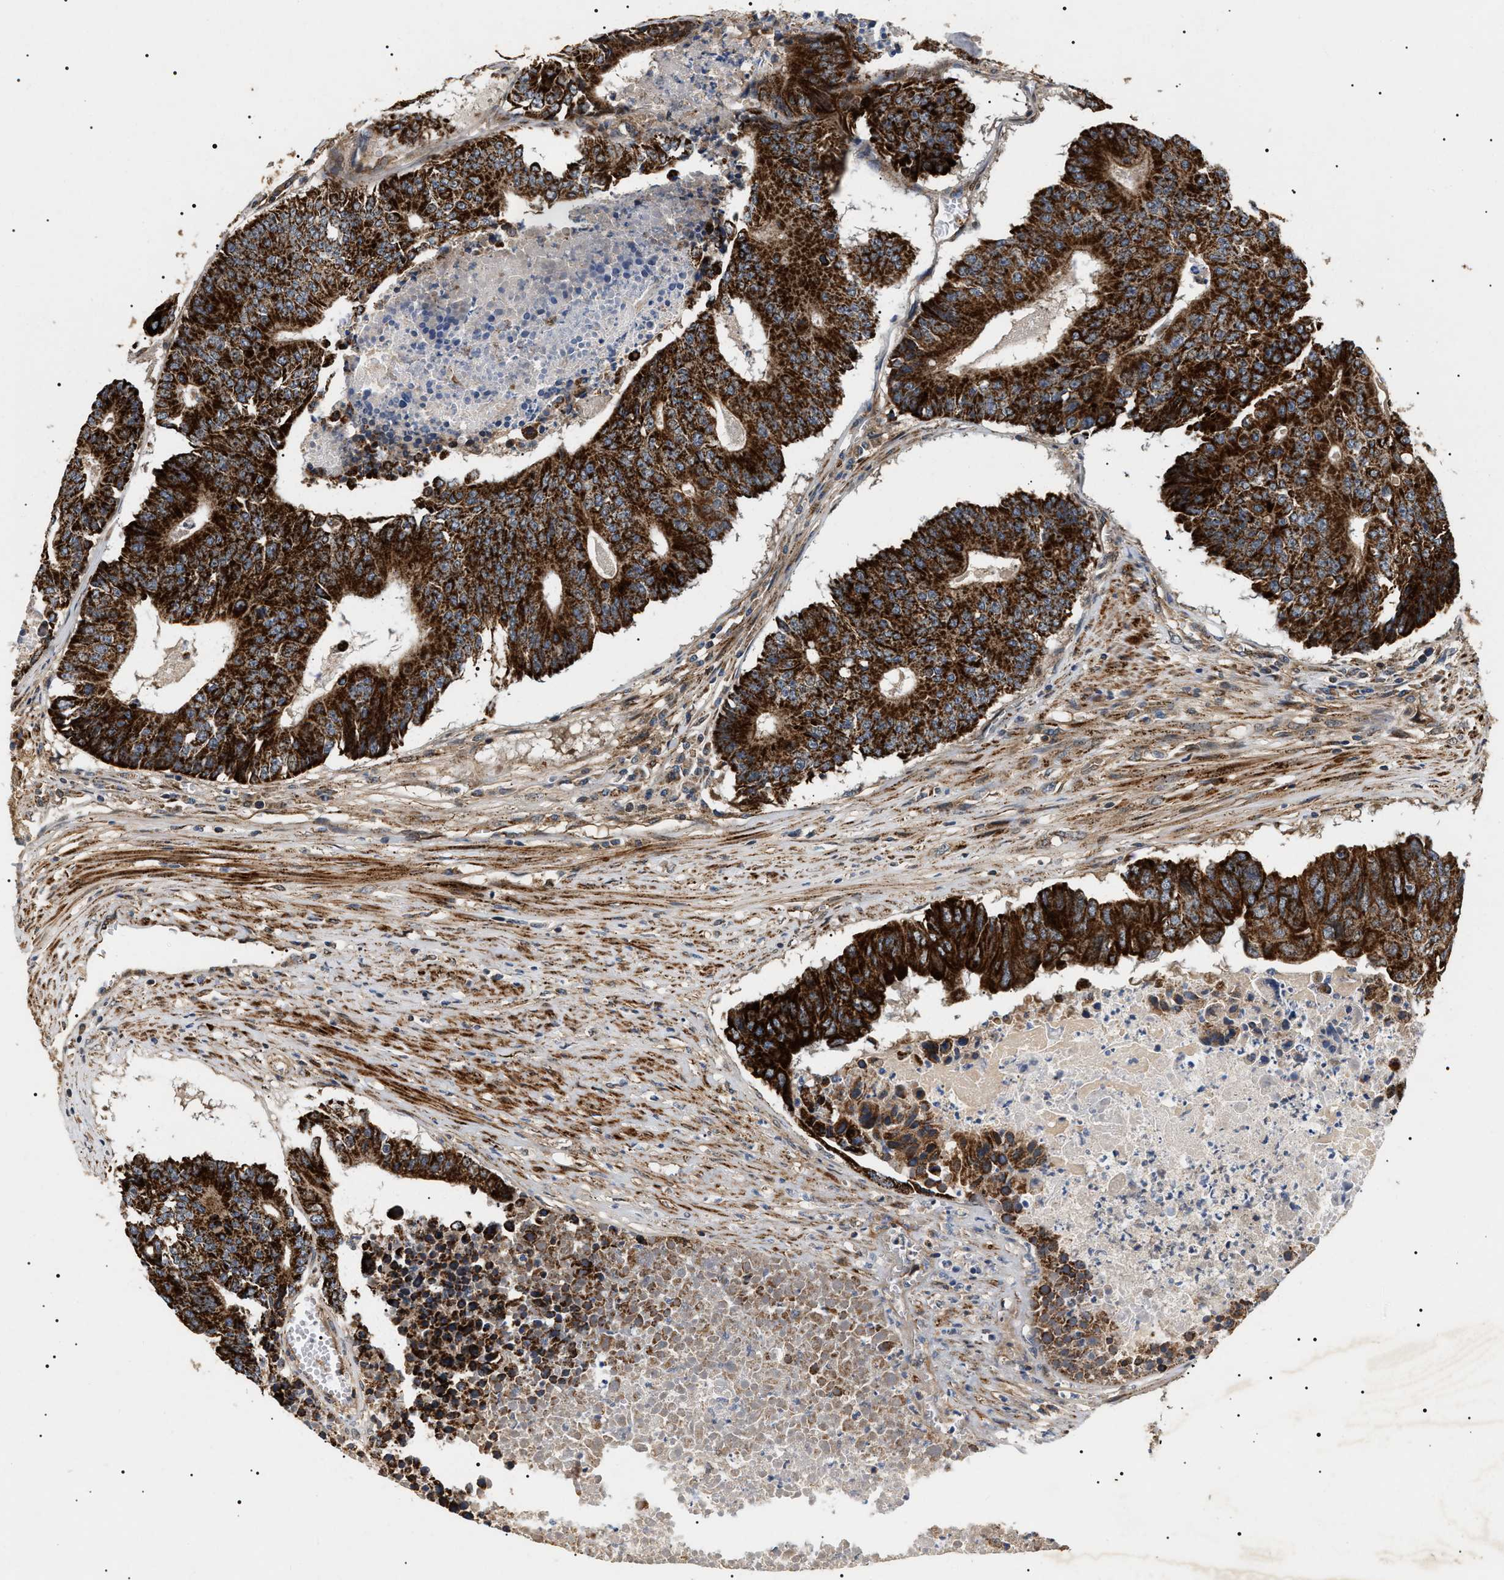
{"staining": {"intensity": "strong", "quantity": ">75%", "location": "cytoplasmic/membranous"}, "tissue": "colorectal cancer", "cell_type": "Tumor cells", "image_type": "cancer", "snomed": [{"axis": "morphology", "description": "Adenocarcinoma, NOS"}, {"axis": "topography", "description": "Colon"}], "caption": "Colorectal cancer was stained to show a protein in brown. There is high levels of strong cytoplasmic/membranous expression in approximately >75% of tumor cells.", "gene": "ZBTB26", "patient": {"sex": "male", "age": 87}}